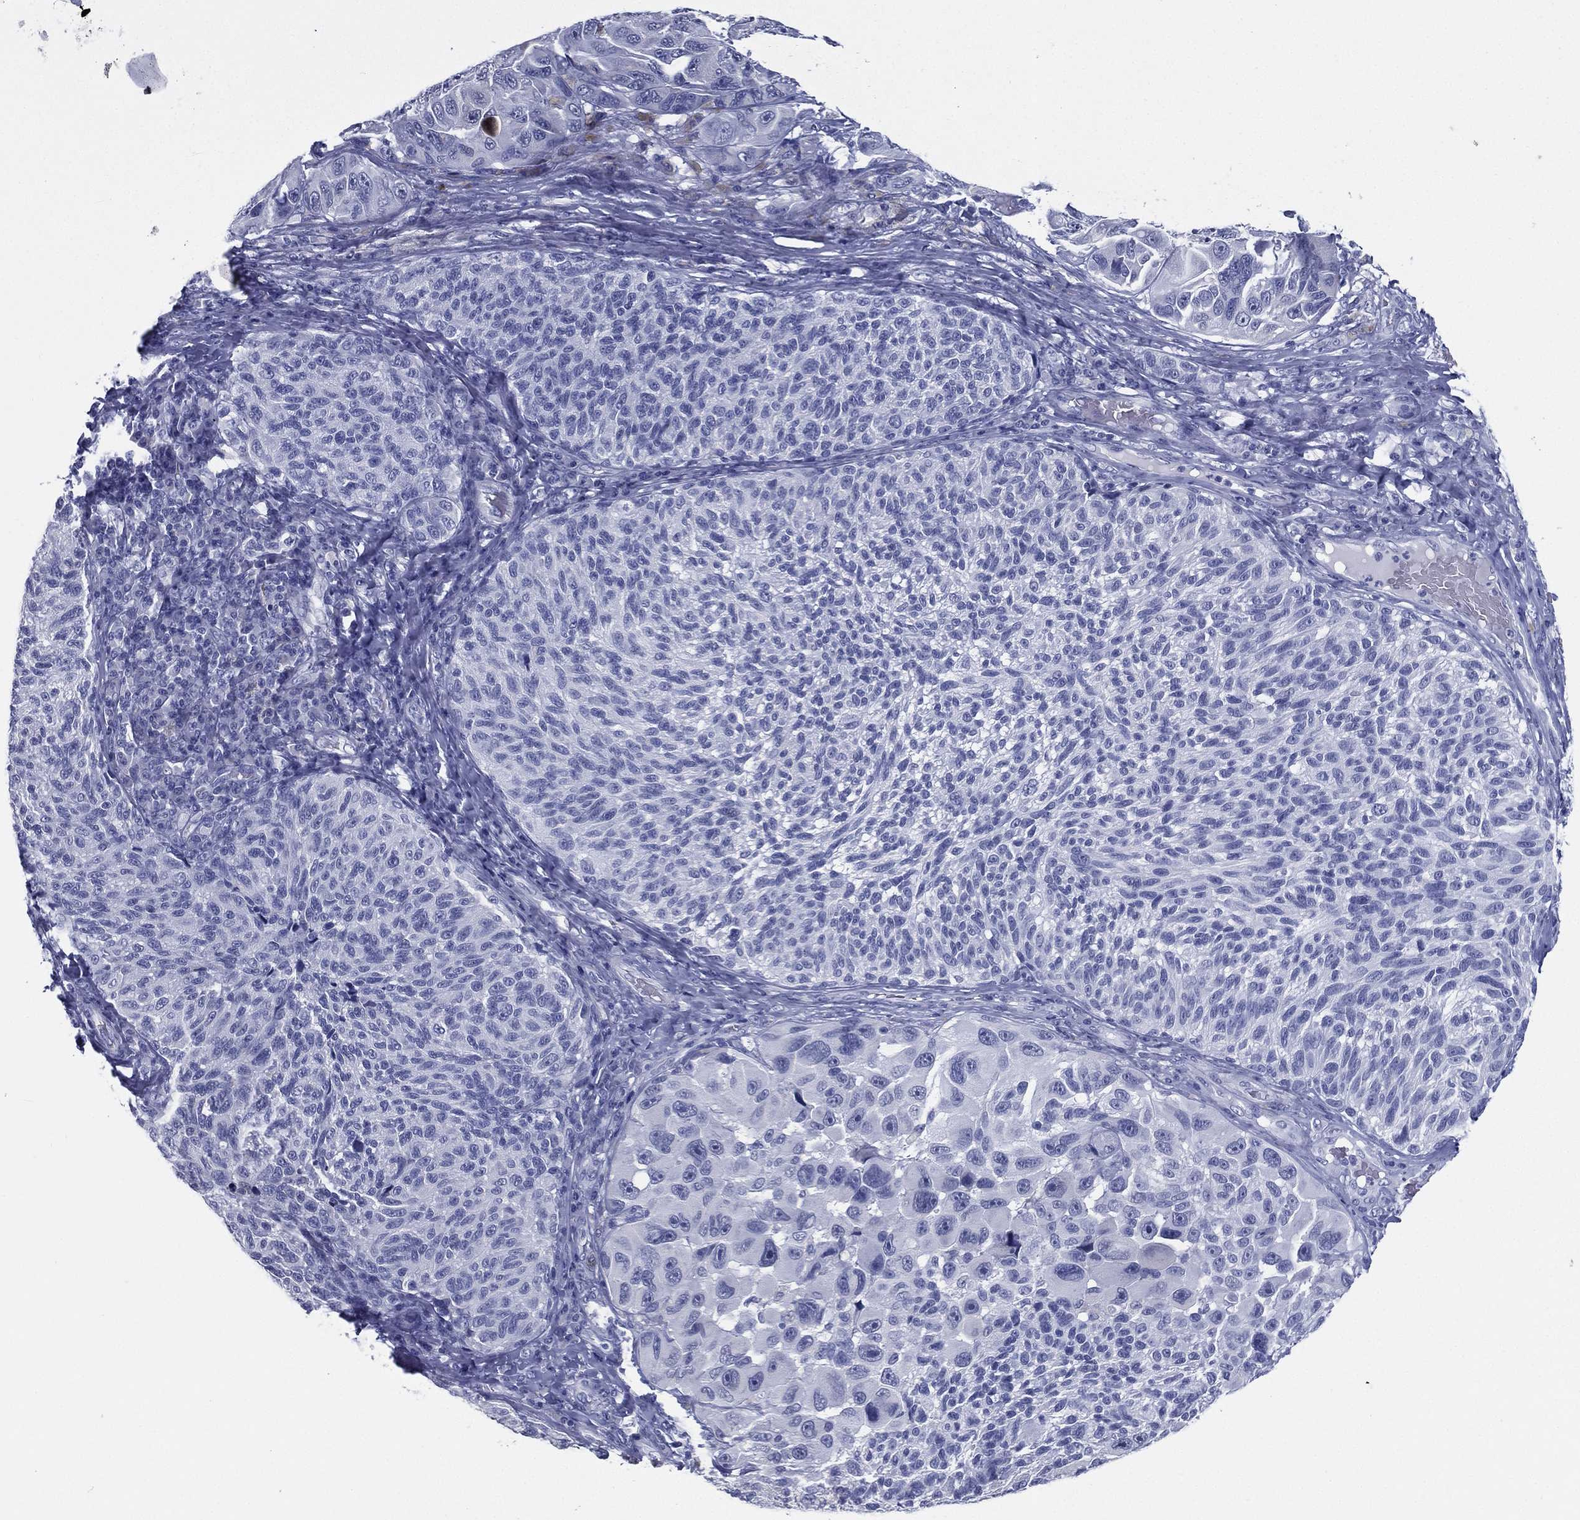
{"staining": {"intensity": "negative", "quantity": "none", "location": "none"}, "tissue": "melanoma", "cell_type": "Tumor cells", "image_type": "cancer", "snomed": [{"axis": "morphology", "description": "Malignant melanoma, NOS"}, {"axis": "topography", "description": "Skin"}], "caption": "IHC of human malignant melanoma demonstrates no staining in tumor cells. The staining is performed using DAB (3,3'-diaminobenzidine) brown chromogen with nuclei counter-stained in using hematoxylin.", "gene": "RSPH4A", "patient": {"sex": "female", "age": 73}}